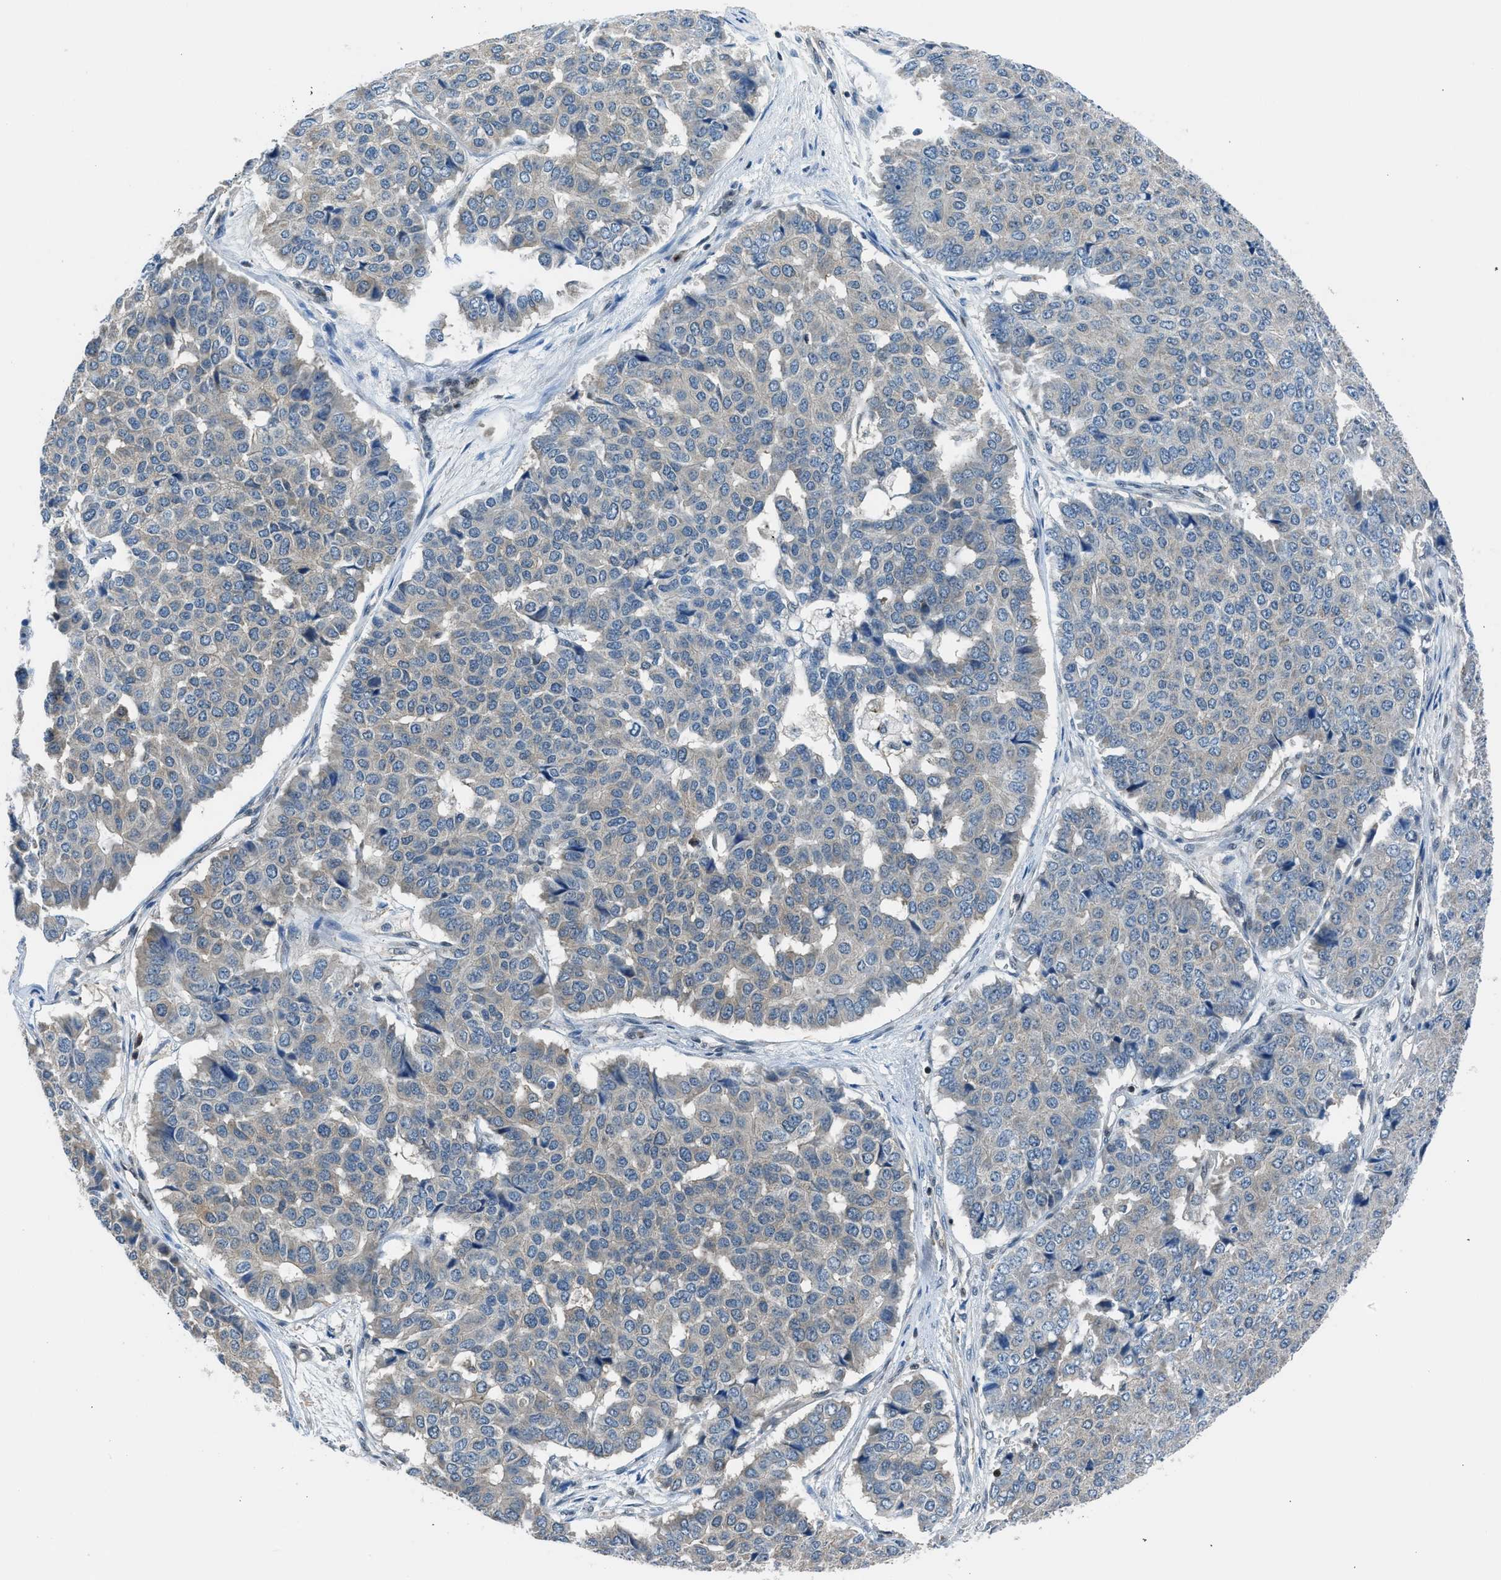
{"staining": {"intensity": "weak", "quantity": "25%-75%", "location": "cytoplasmic/membranous"}, "tissue": "pancreatic cancer", "cell_type": "Tumor cells", "image_type": "cancer", "snomed": [{"axis": "morphology", "description": "Adenocarcinoma, NOS"}, {"axis": "topography", "description": "Pancreas"}], "caption": "Pancreatic adenocarcinoma stained with immunohistochemistry exhibits weak cytoplasmic/membranous staining in about 25%-75% of tumor cells. The protein of interest is stained brown, and the nuclei are stained in blue (DAB (3,3'-diaminobenzidine) IHC with brightfield microscopy, high magnification).", "gene": "LMLN", "patient": {"sex": "male", "age": 50}}